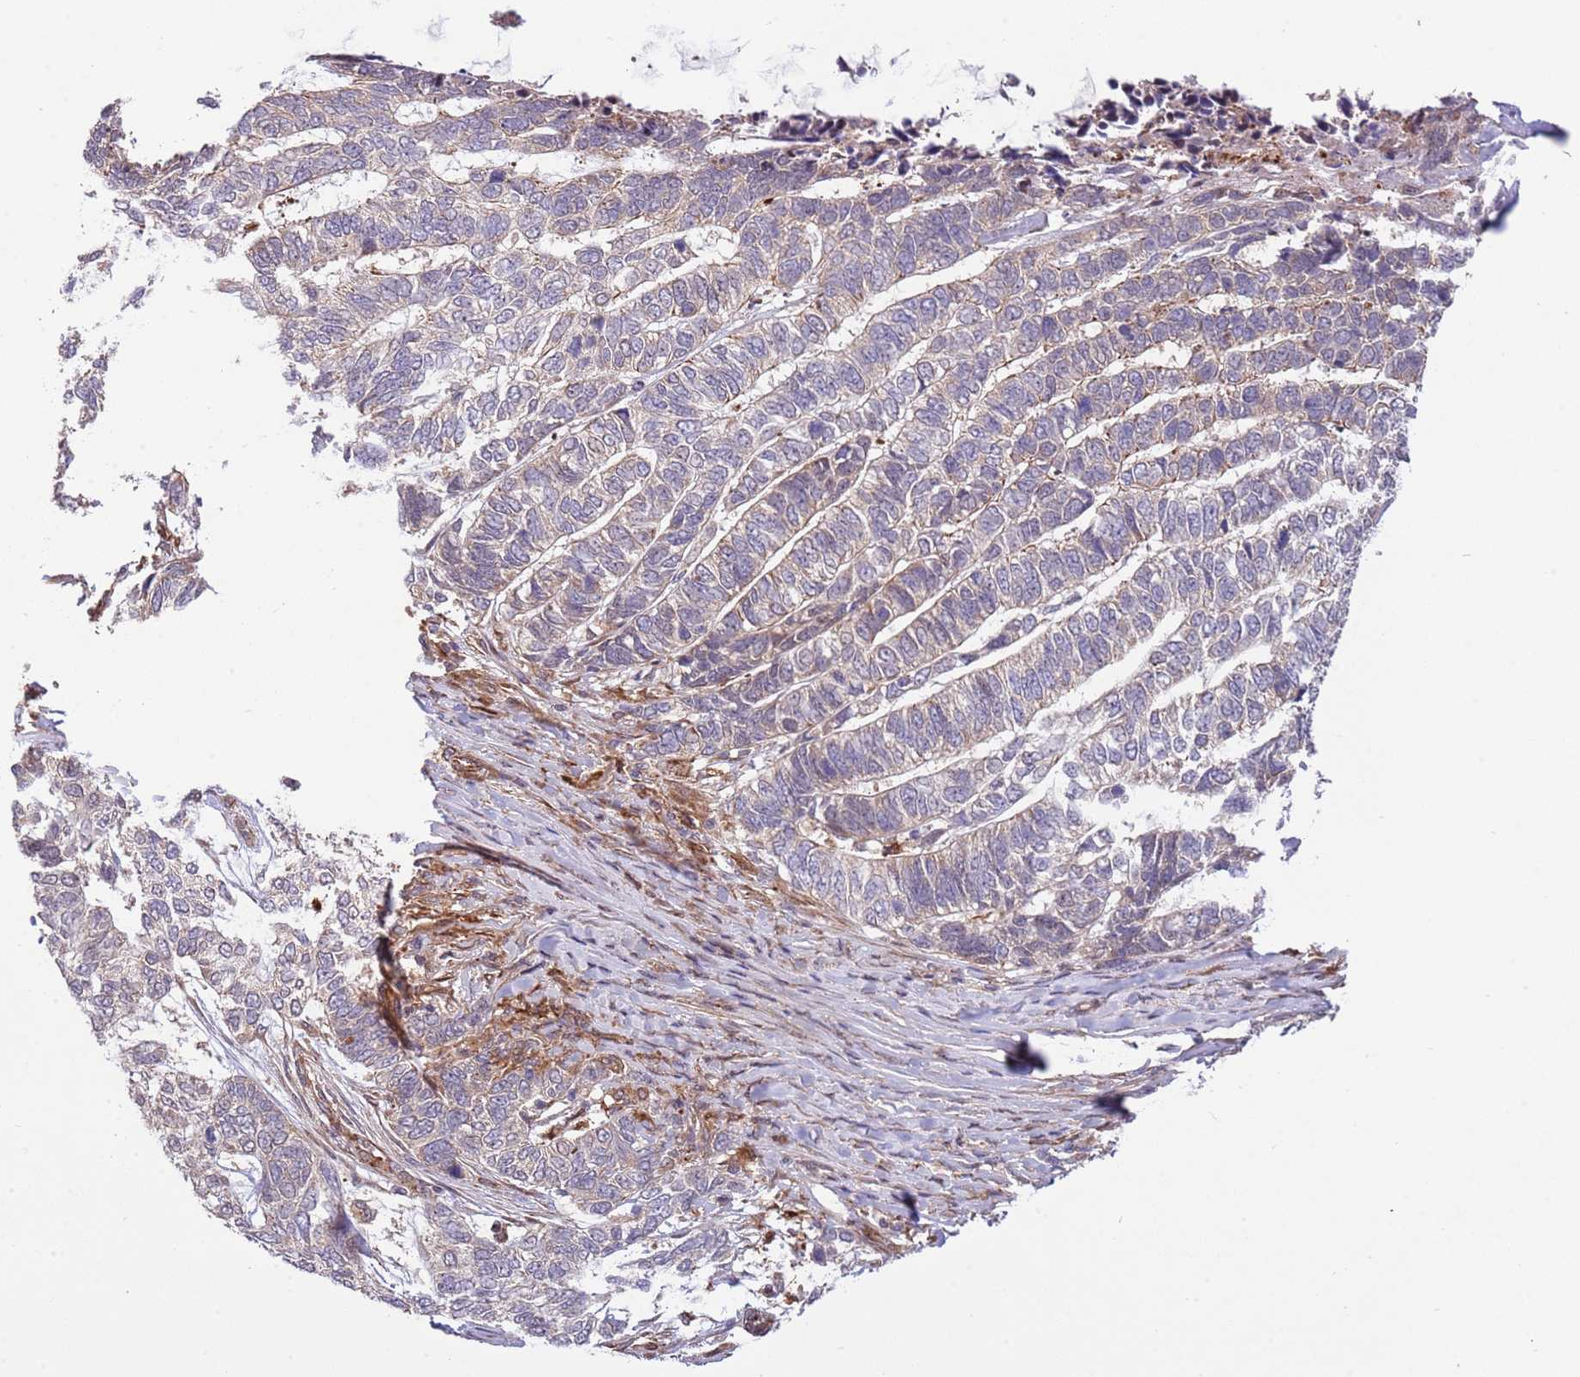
{"staining": {"intensity": "weak", "quantity": "<25%", "location": "cytoplasmic/membranous"}, "tissue": "skin cancer", "cell_type": "Tumor cells", "image_type": "cancer", "snomed": [{"axis": "morphology", "description": "Basal cell carcinoma"}, {"axis": "topography", "description": "Skin"}], "caption": "Photomicrograph shows no significant protein expression in tumor cells of skin cancer (basal cell carcinoma). (DAB (3,3'-diaminobenzidine) IHC, high magnification).", "gene": "NEK3", "patient": {"sex": "female", "age": 65}}